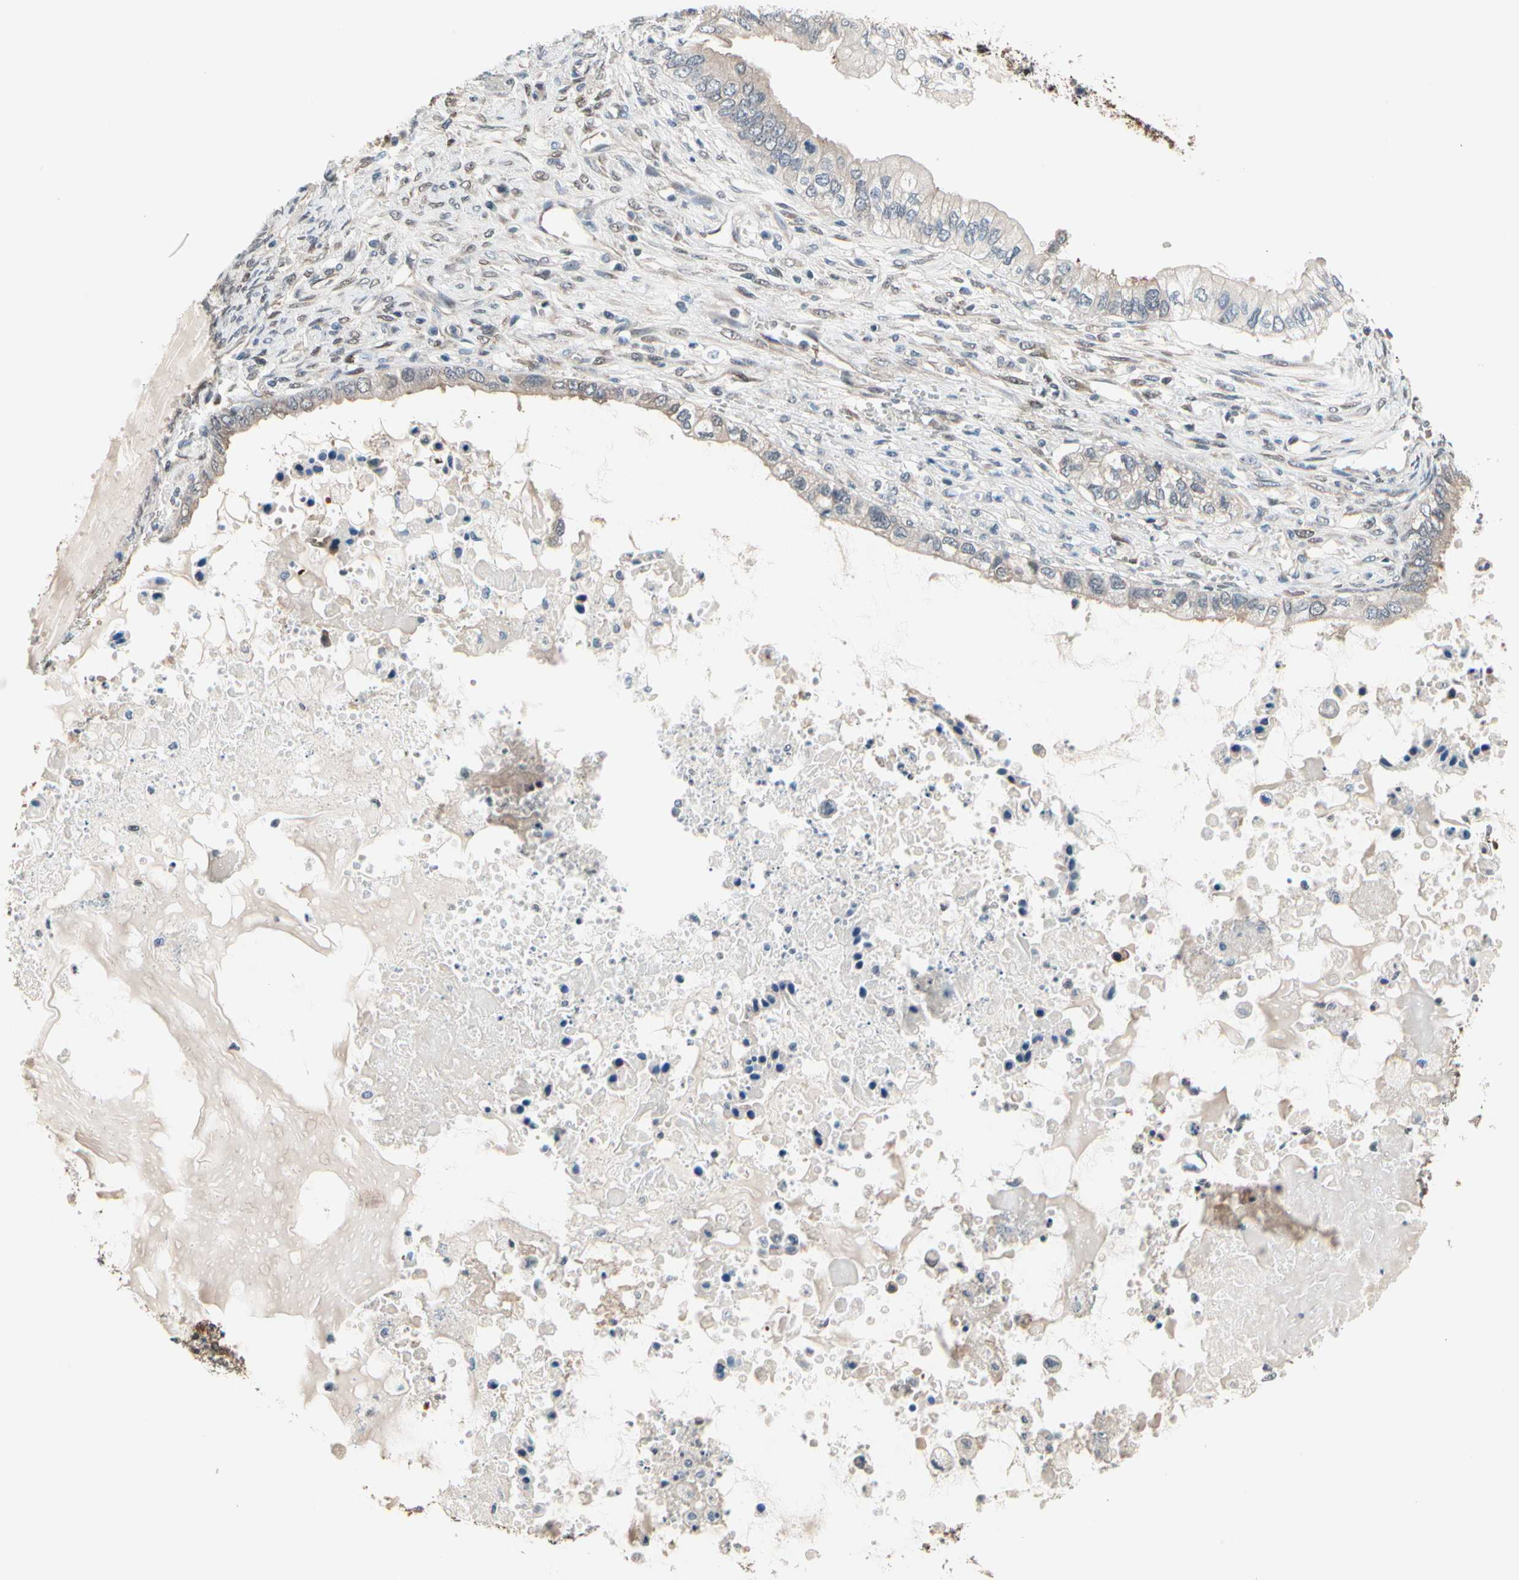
{"staining": {"intensity": "weak", "quantity": ">75%", "location": "cytoplasmic/membranous"}, "tissue": "ovarian cancer", "cell_type": "Tumor cells", "image_type": "cancer", "snomed": [{"axis": "morphology", "description": "Cystadenocarcinoma, mucinous, NOS"}, {"axis": "topography", "description": "Ovary"}], "caption": "Protein positivity by IHC reveals weak cytoplasmic/membranous expression in about >75% of tumor cells in mucinous cystadenocarcinoma (ovarian). (IHC, brightfield microscopy, high magnification).", "gene": "PRDX6", "patient": {"sex": "female", "age": 80}}